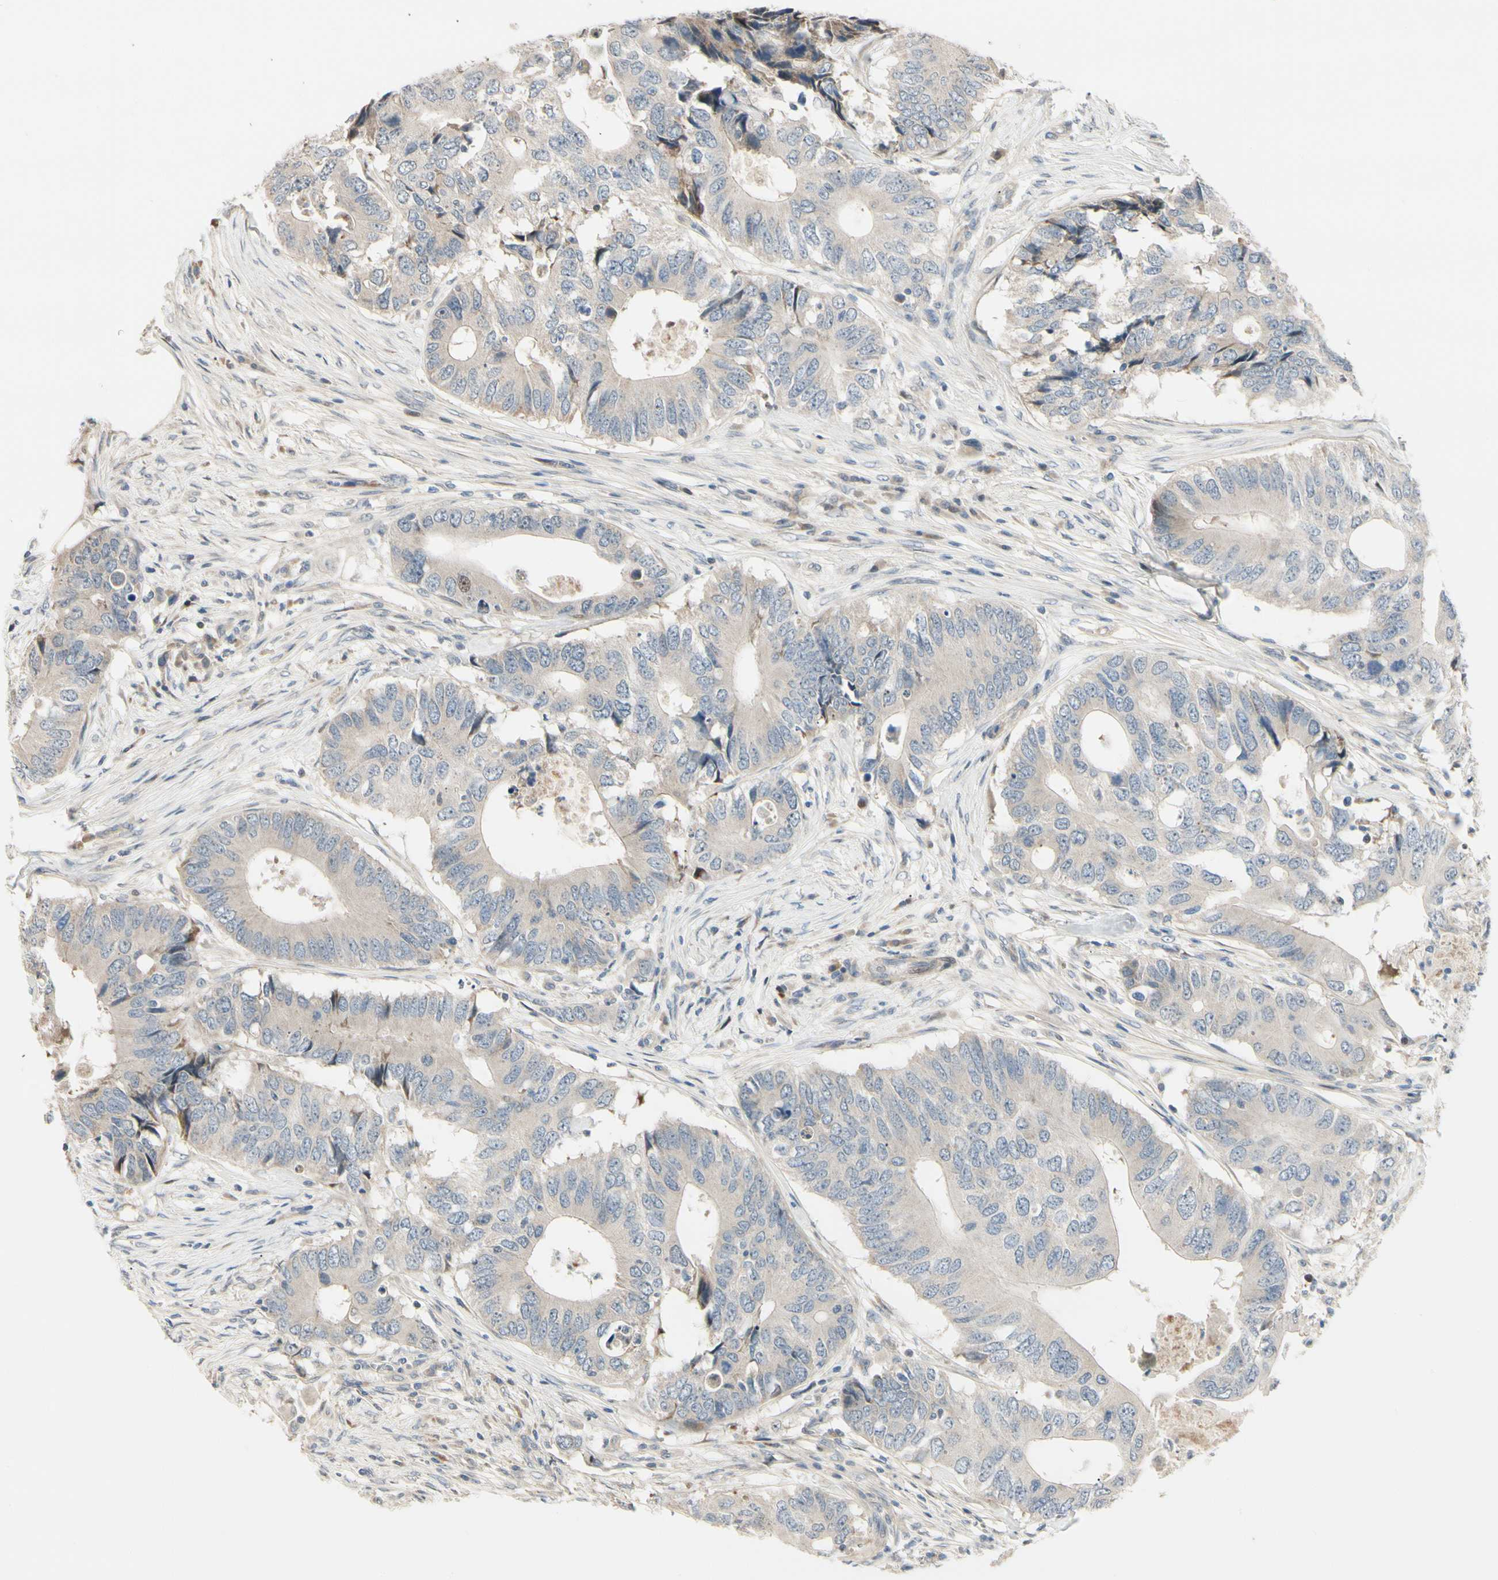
{"staining": {"intensity": "weak", "quantity": ">75%", "location": "cytoplasmic/membranous"}, "tissue": "colorectal cancer", "cell_type": "Tumor cells", "image_type": "cancer", "snomed": [{"axis": "morphology", "description": "Adenocarcinoma, NOS"}, {"axis": "topography", "description": "Colon"}], "caption": "Protein expression analysis of colorectal cancer (adenocarcinoma) displays weak cytoplasmic/membranous positivity in approximately >75% of tumor cells.", "gene": "P4HA3", "patient": {"sex": "male", "age": 71}}